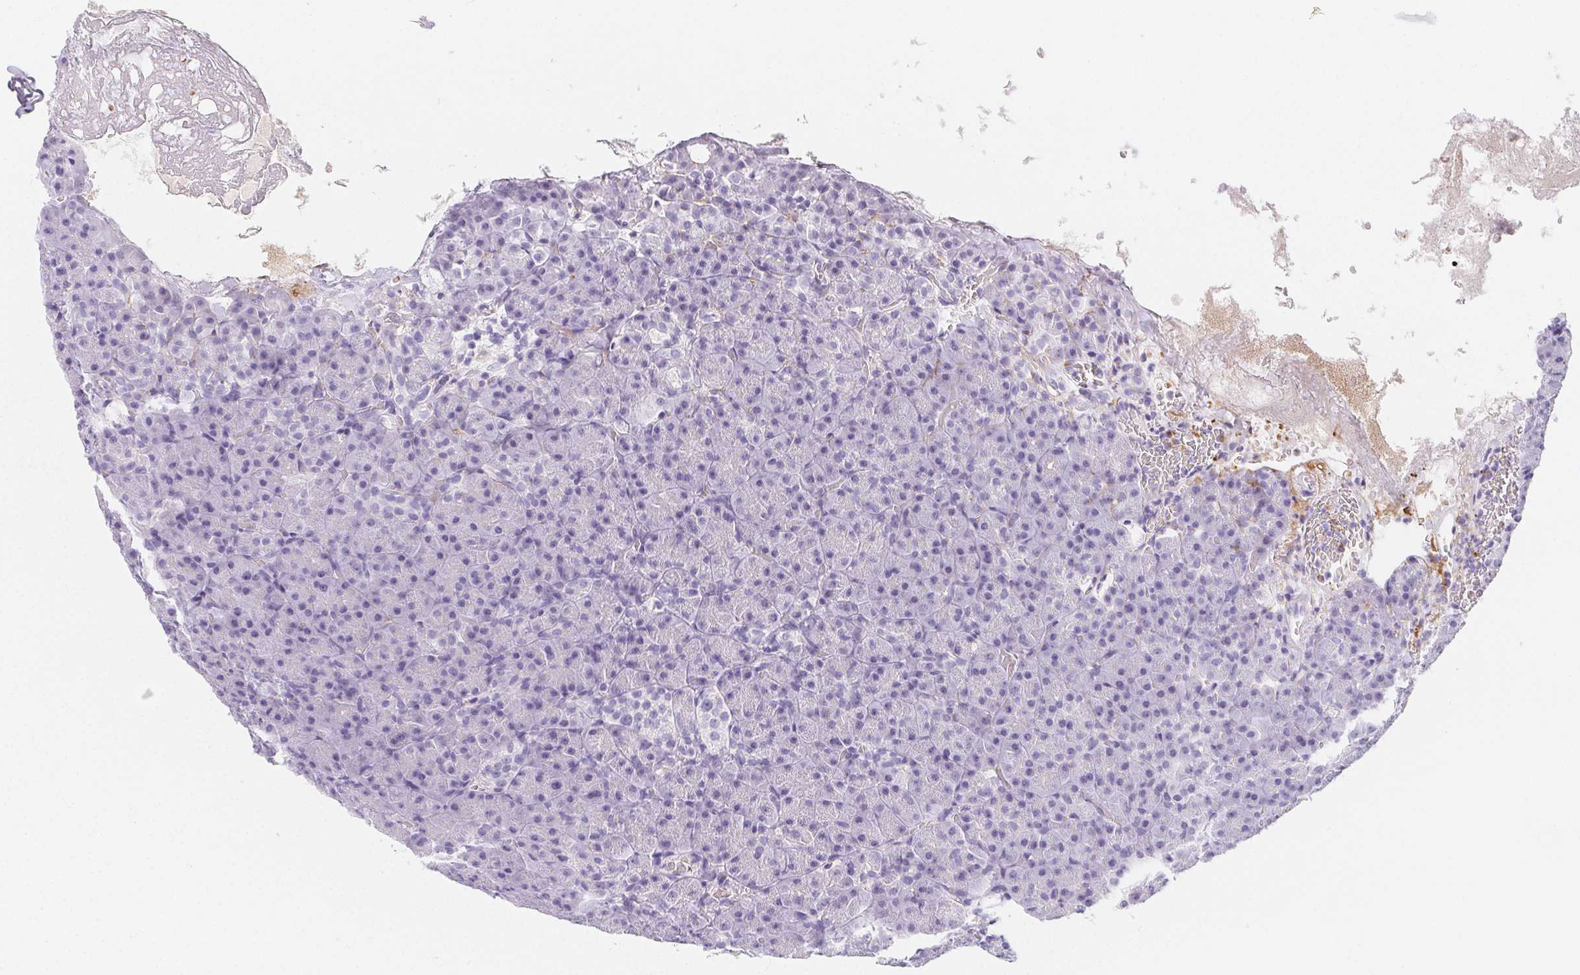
{"staining": {"intensity": "negative", "quantity": "none", "location": "none"}, "tissue": "pancreas", "cell_type": "Exocrine glandular cells", "image_type": "normal", "snomed": [{"axis": "morphology", "description": "Normal tissue, NOS"}, {"axis": "topography", "description": "Pancreas"}], "caption": "The photomicrograph displays no staining of exocrine glandular cells in benign pancreas. (Stains: DAB (3,3'-diaminobenzidine) immunohistochemistry with hematoxylin counter stain, Microscopy: brightfield microscopy at high magnification).", "gene": "ITIH2", "patient": {"sex": "female", "age": 74}}